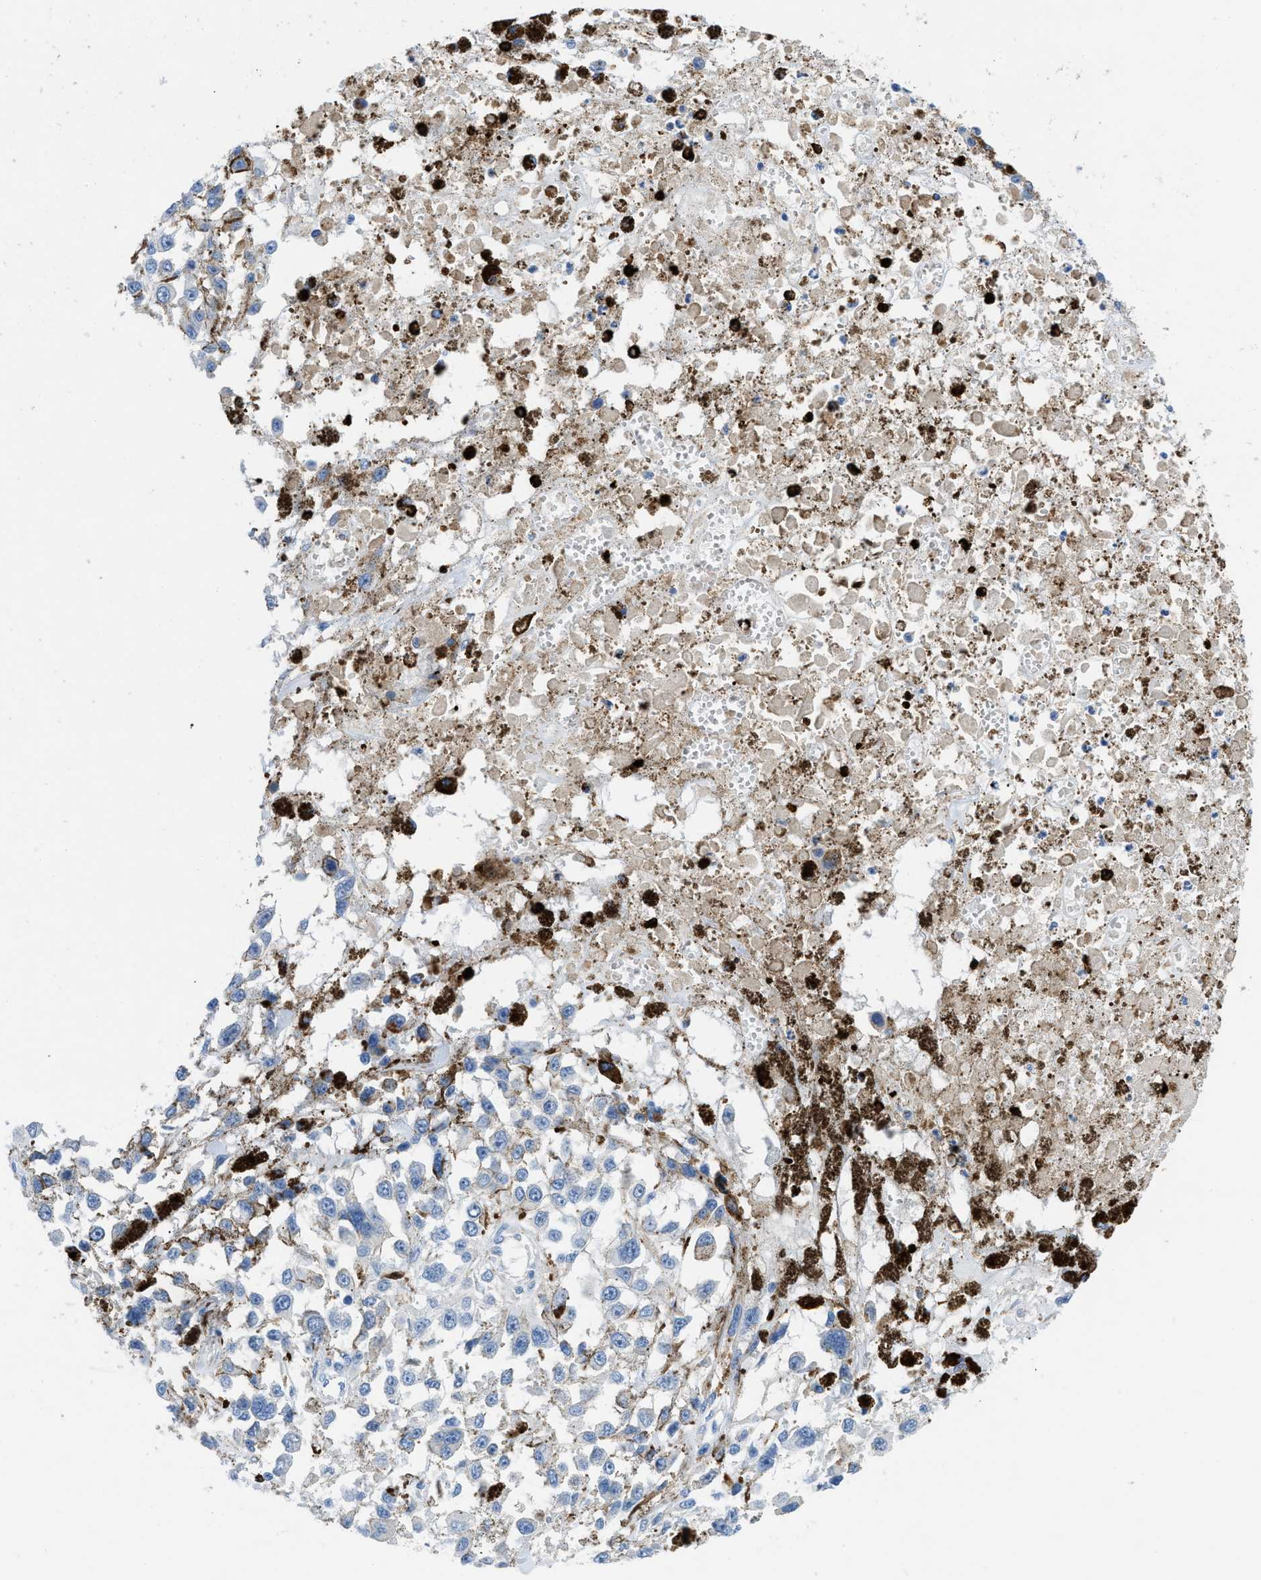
{"staining": {"intensity": "negative", "quantity": "none", "location": "none"}, "tissue": "melanoma", "cell_type": "Tumor cells", "image_type": "cancer", "snomed": [{"axis": "morphology", "description": "Malignant melanoma, Metastatic site"}, {"axis": "topography", "description": "Lymph node"}], "caption": "IHC histopathology image of human melanoma stained for a protein (brown), which demonstrates no expression in tumor cells.", "gene": "XCR1", "patient": {"sex": "male", "age": 59}}